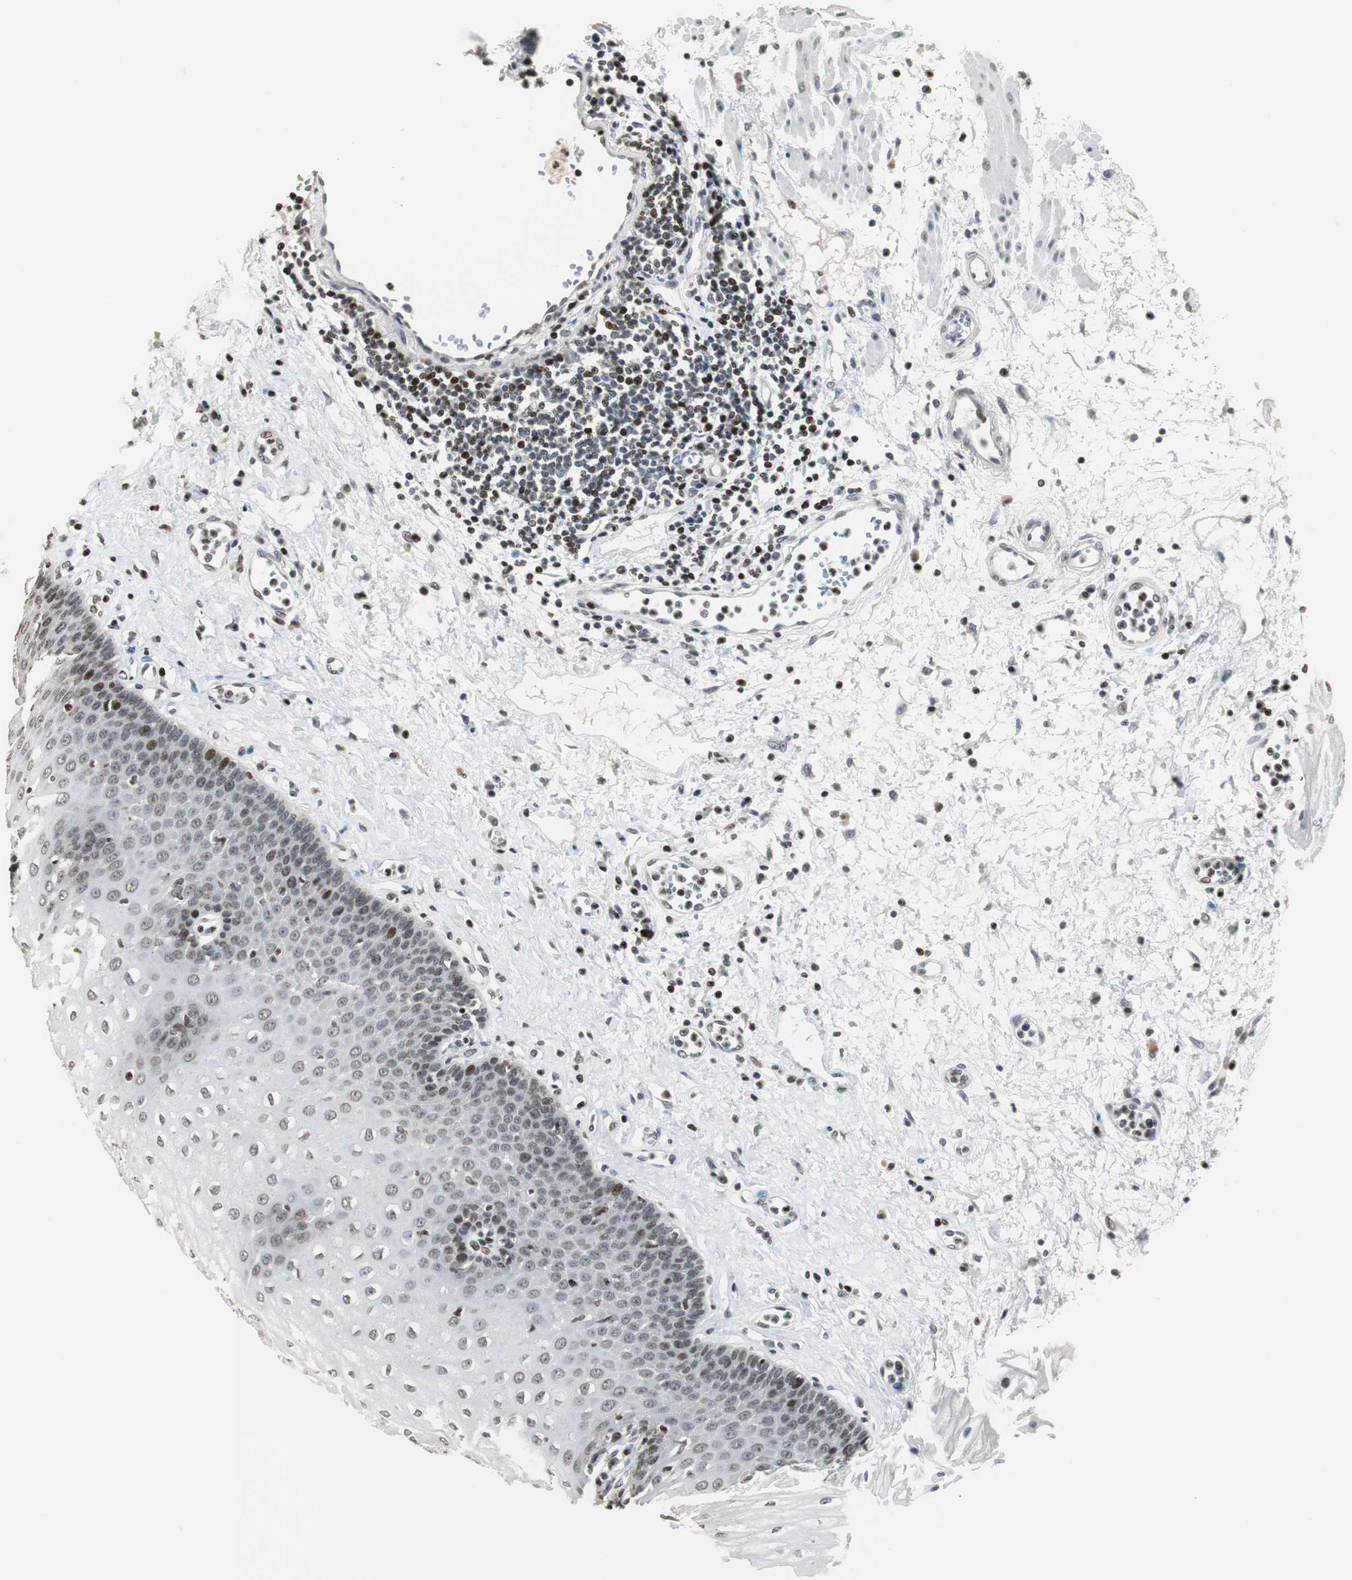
{"staining": {"intensity": "strong", "quantity": ">75%", "location": "nuclear"}, "tissue": "esophagus", "cell_type": "Squamous epithelial cells", "image_type": "normal", "snomed": [{"axis": "morphology", "description": "Normal tissue, NOS"}, {"axis": "morphology", "description": "Squamous cell carcinoma, NOS"}, {"axis": "topography", "description": "Esophagus"}], "caption": "Human esophagus stained with a brown dye demonstrates strong nuclear positive expression in about >75% of squamous epithelial cells.", "gene": "PAXIP1", "patient": {"sex": "male", "age": 65}}